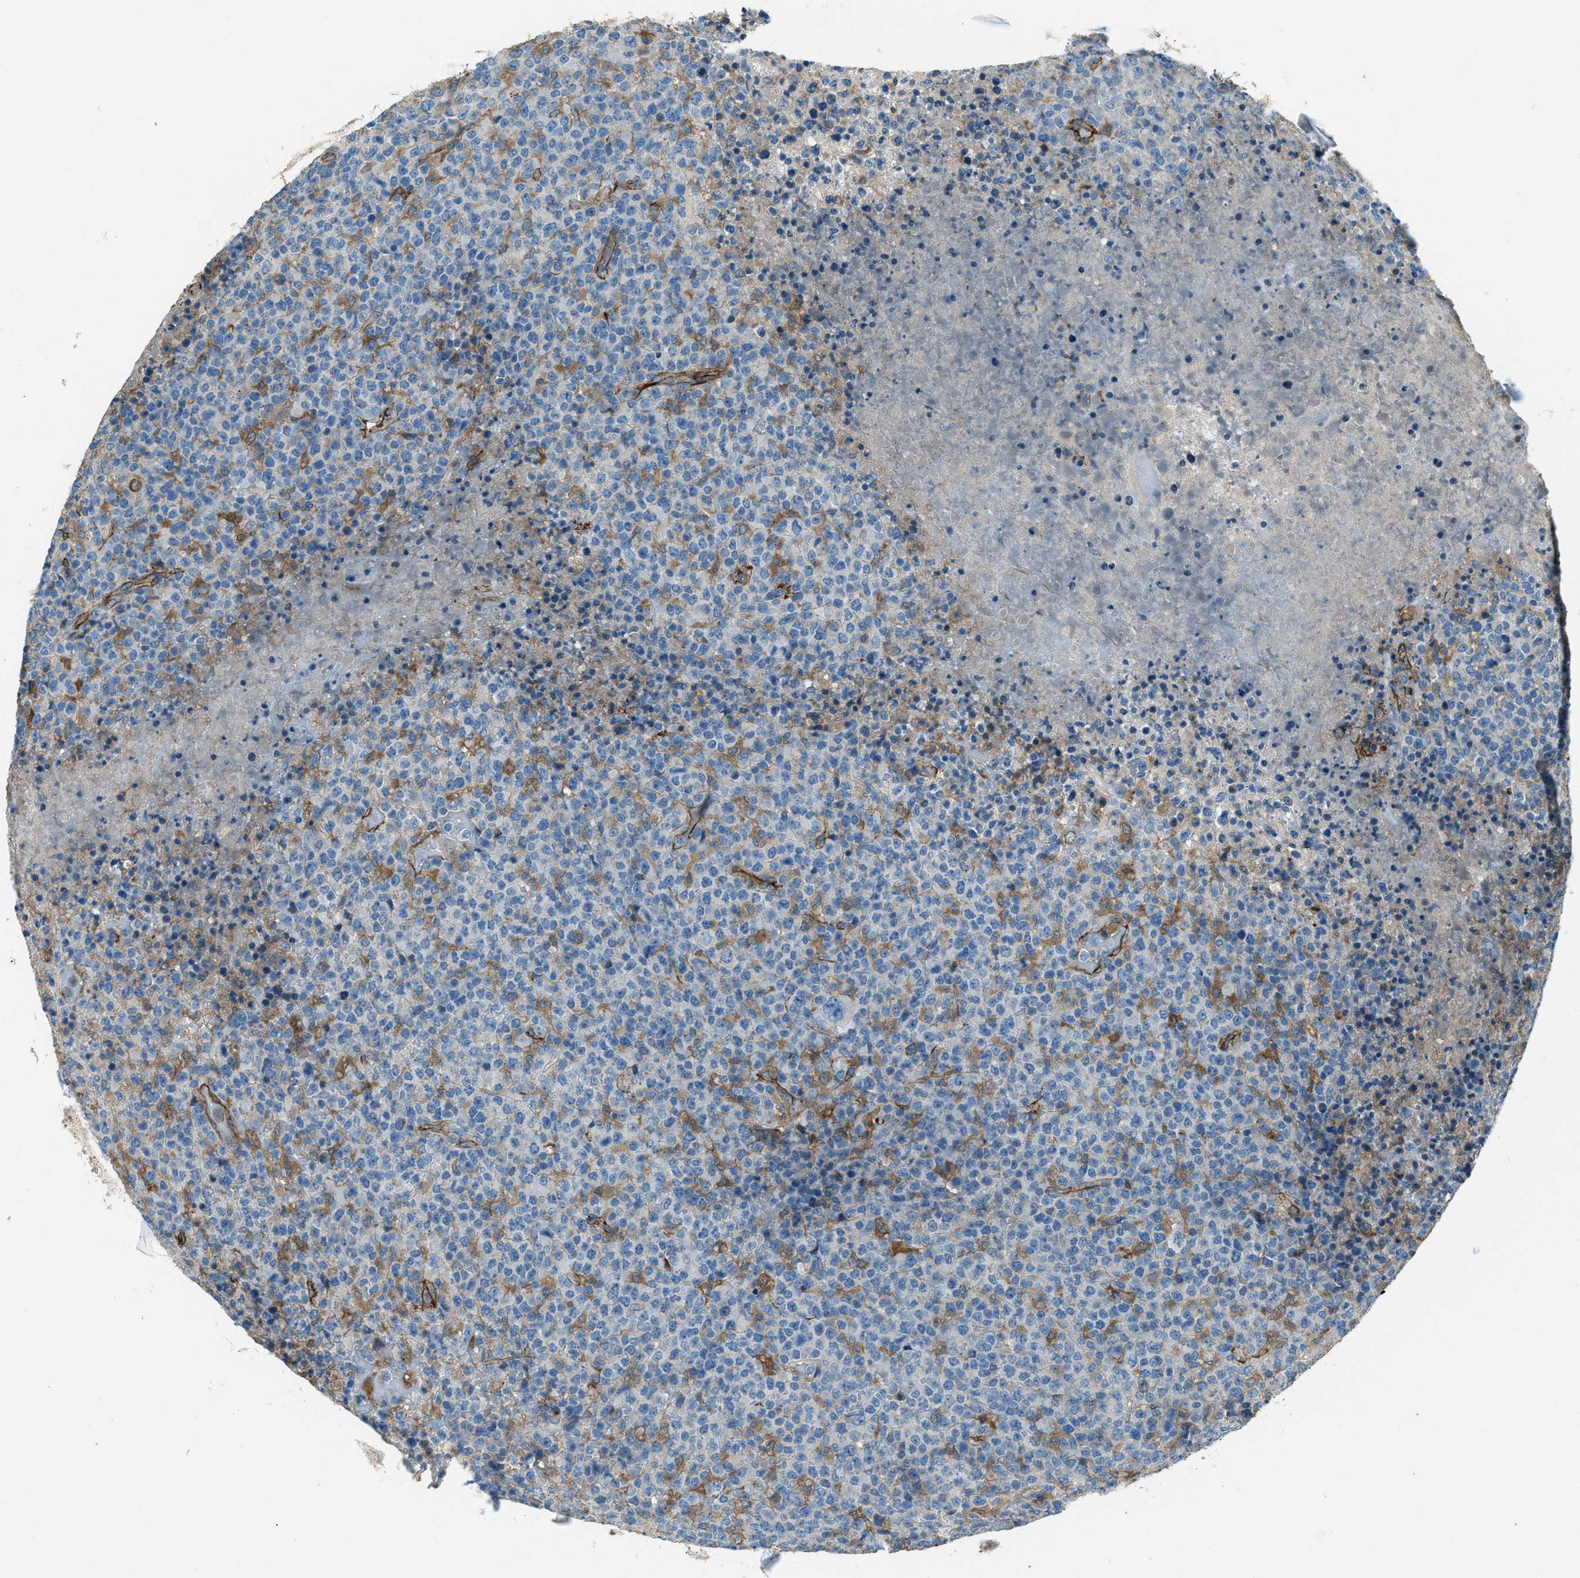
{"staining": {"intensity": "moderate", "quantity": "<25%", "location": "cytoplasmic/membranous"}, "tissue": "lymphoma", "cell_type": "Tumor cells", "image_type": "cancer", "snomed": [{"axis": "morphology", "description": "Malignant lymphoma, non-Hodgkin's type, High grade"}, {"axis": "topography", "description": "Lymph node"}], "caption": "A micrograph of high-grade malignant lymphoma, non-Hodgkin's type stained for a protein exhibits moderate cytoplasmic/membranous brown staining in tumor cells.", "gene": "SVIL", "patient": {"sex": "male", "age": 13}}